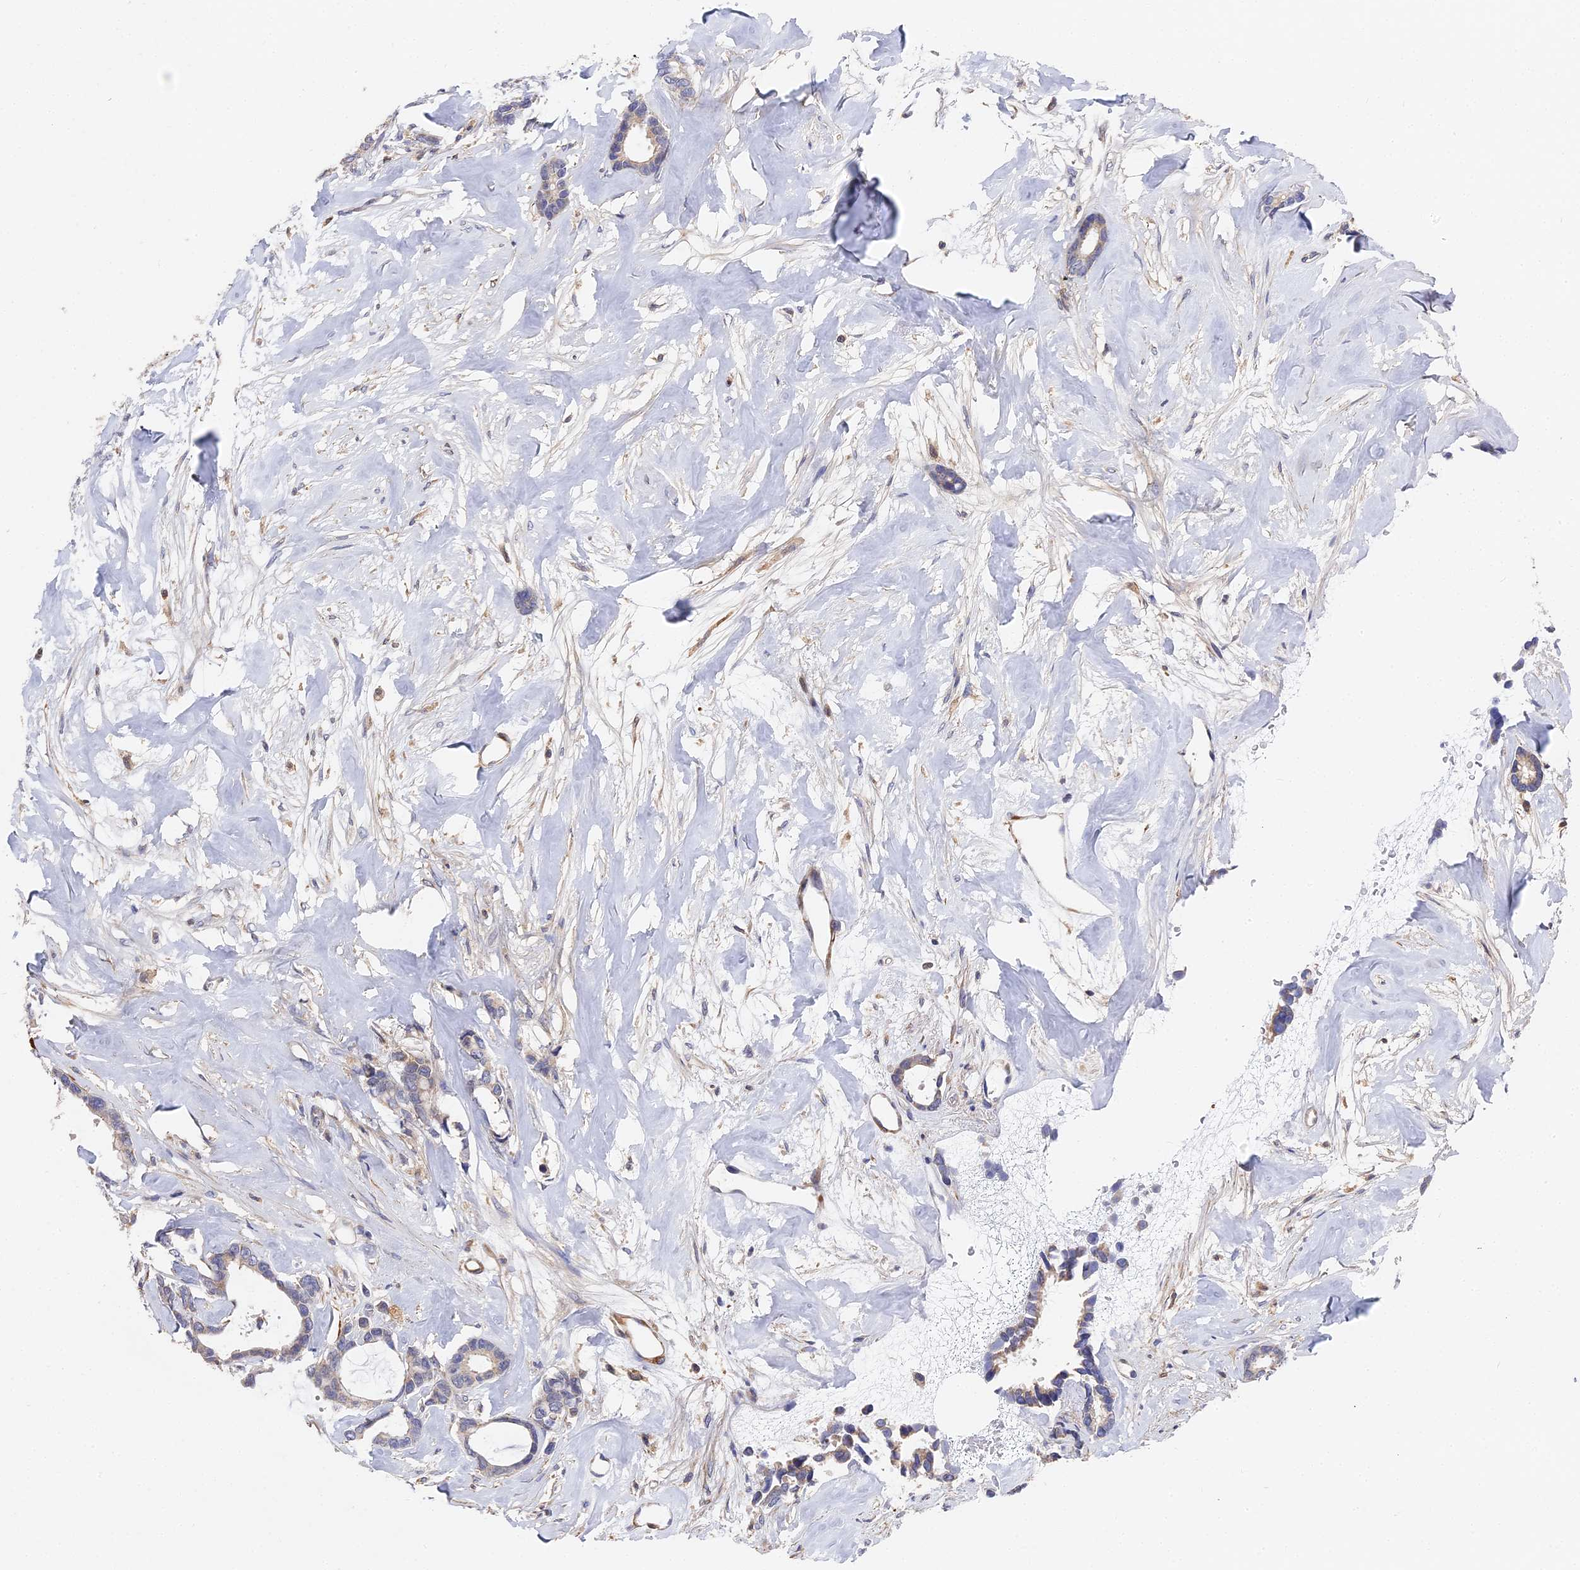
{"staining": {"intensity": "weak", "quantity": "25%-75%", "location": "cytoplasmic/membranous"}, "tissue": "breast cancer", "cell_type": "Tumor cells", "image_type": "cancer", "snomed": [{"axis": "morphology", "description": "Duct carcinoma"}, {"axis": "topography", "description": "Breast"}], "caption": "Weak cytoplasmic/membranous expression for a protein is identified in approximately 25%-75% of tumor cells of breast cancer (invasive ductal carcinoma) using immunohistochemistry.", "gene": "CCDC113", "patient": {"sex": "female", "age": 87}}